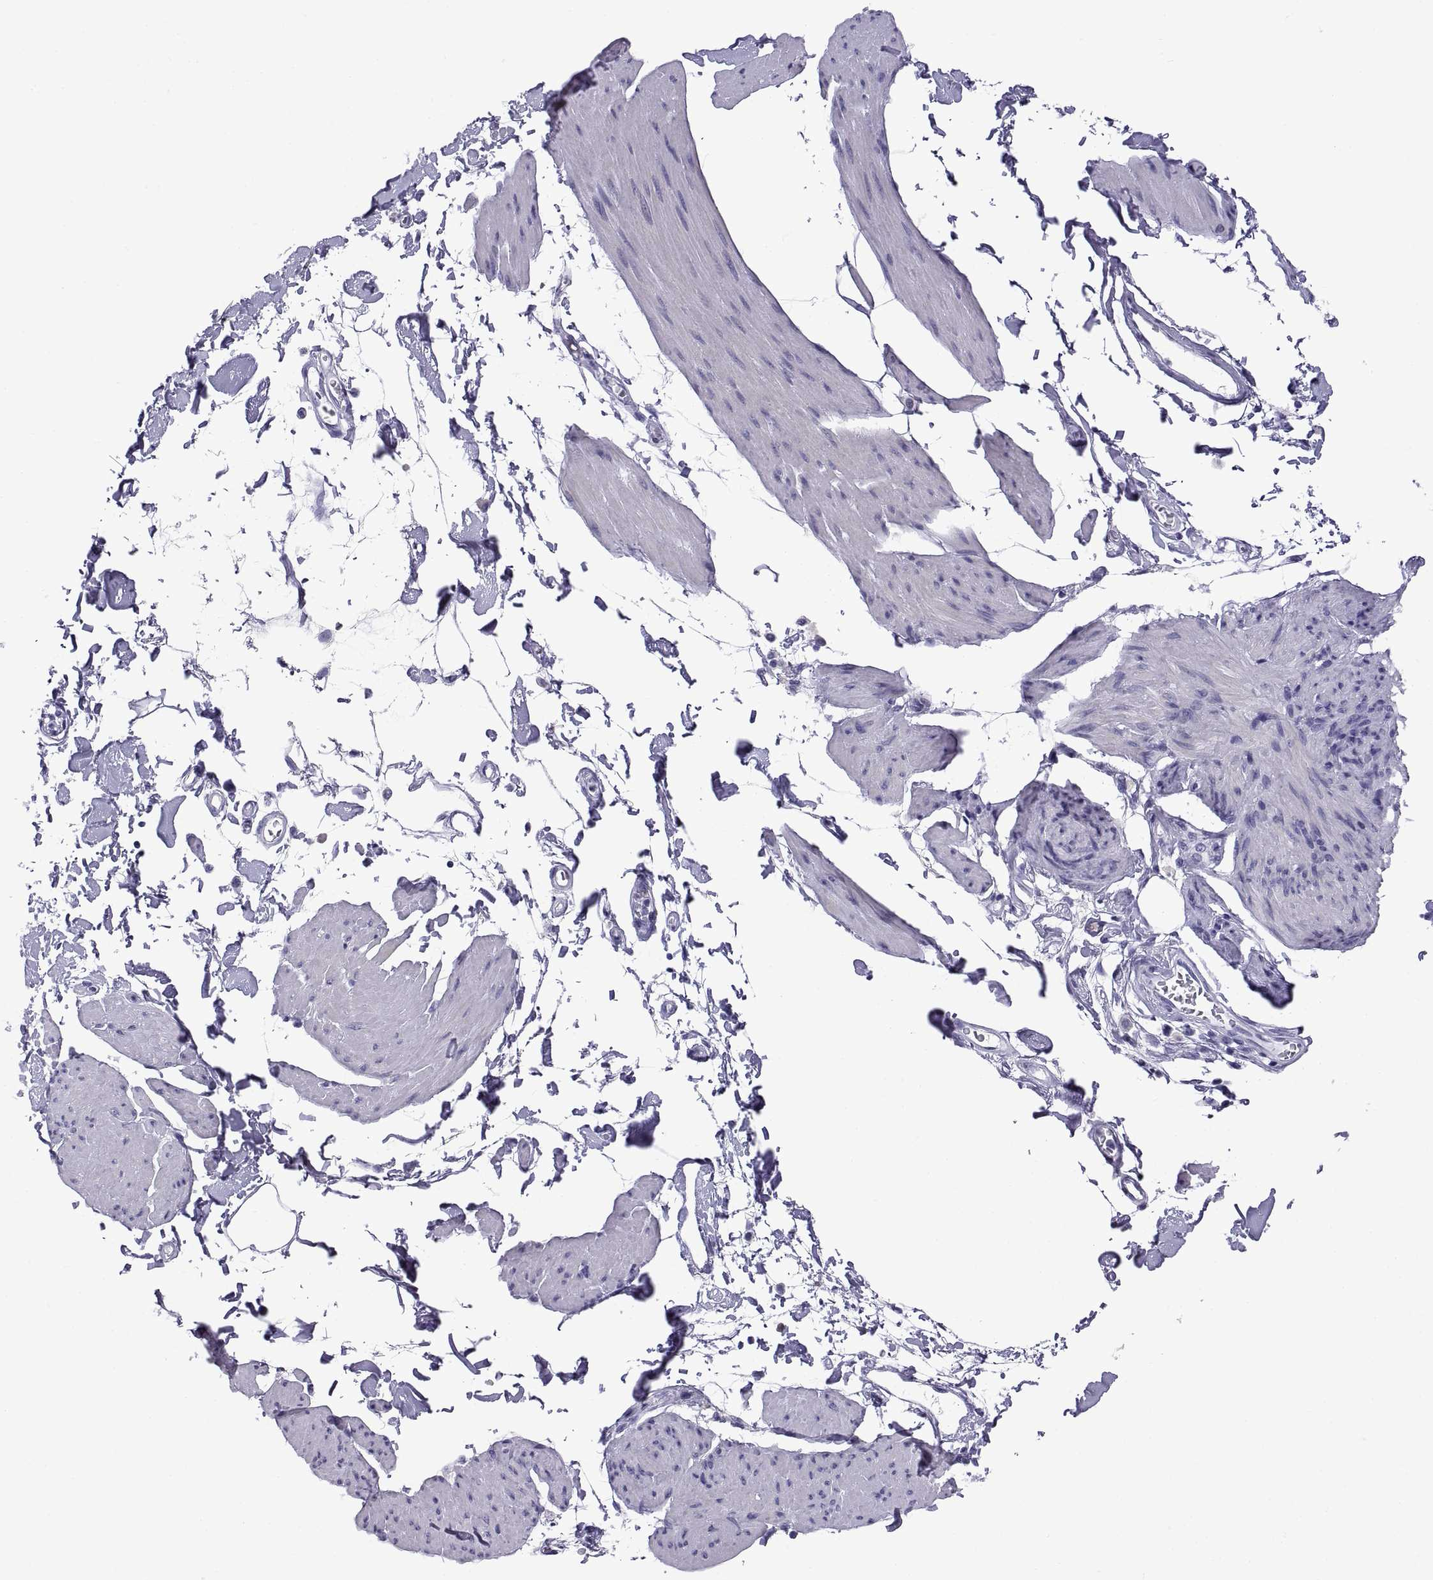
{"staining": {"intensity": "negative", "quantity": "none", "location": "none"}, "tissue": "smooth muscle", "cell_type": "Smooth muscle cells", "image_type": "normal", "snomed": [{"axis": "morphology", "description": "Normal tissue, NOS"}, {"axis": "topography", "description": "Adipose tissue"}, {"axis": "topography", "description": "Smooth muscle"}, {"axis": "topography", "description": "Peripheral nerve tissue"}], "caption": "Smooth muscle stained for a protein using immunohistochemistry (IHC) reveals no positivity smooth muscle cells.", "gene": "C3orf22", "patient": {"sex": "male", "age": 83}}